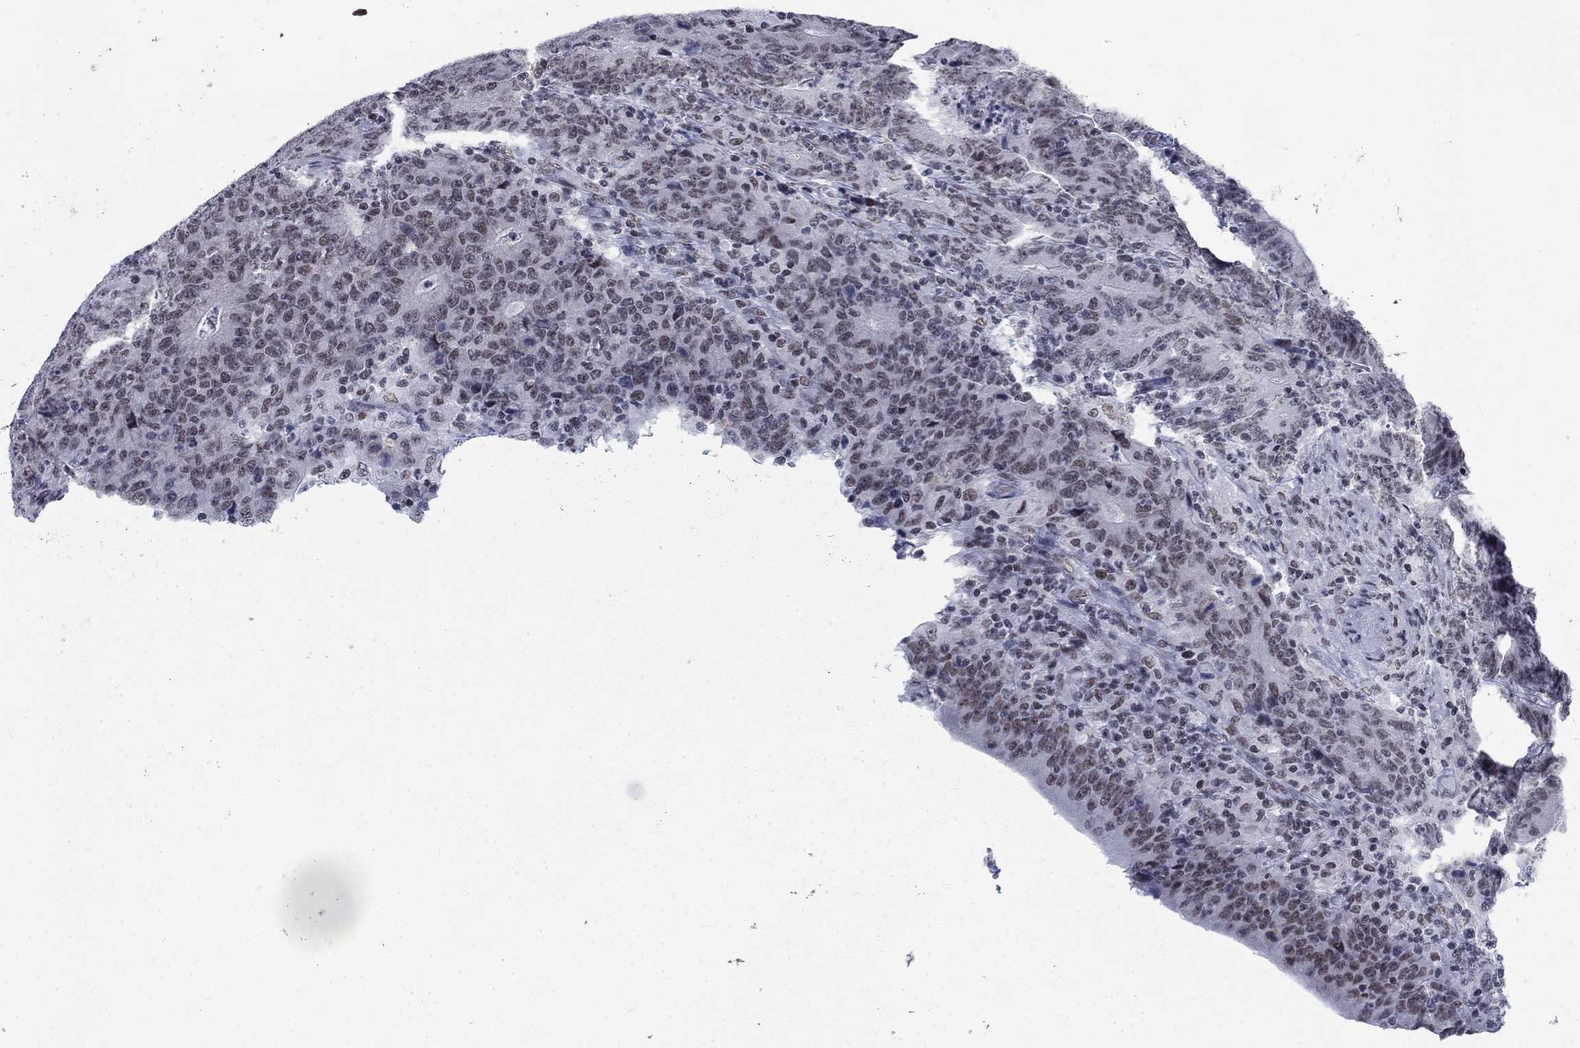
{"staining": {"intensity": "negative", "quantity": "none", "location": "none"}, "tissue": "colorectal cancer", "cell_type": "Tumor cells", "image_type": "cancer", "snomed": [{"axis": "morphology", "description": "Adenocarcinoma, NOS"}, {"axis": "topography", "description": "Colon"}], "caption": "Immunohistochemical staining of human colorectal cancer demonstrates no significant expression in tumor cells. Nuclei are stained in blue.", "gene": "NPAS3", "patient": {"sex": "female", "age": 75}}